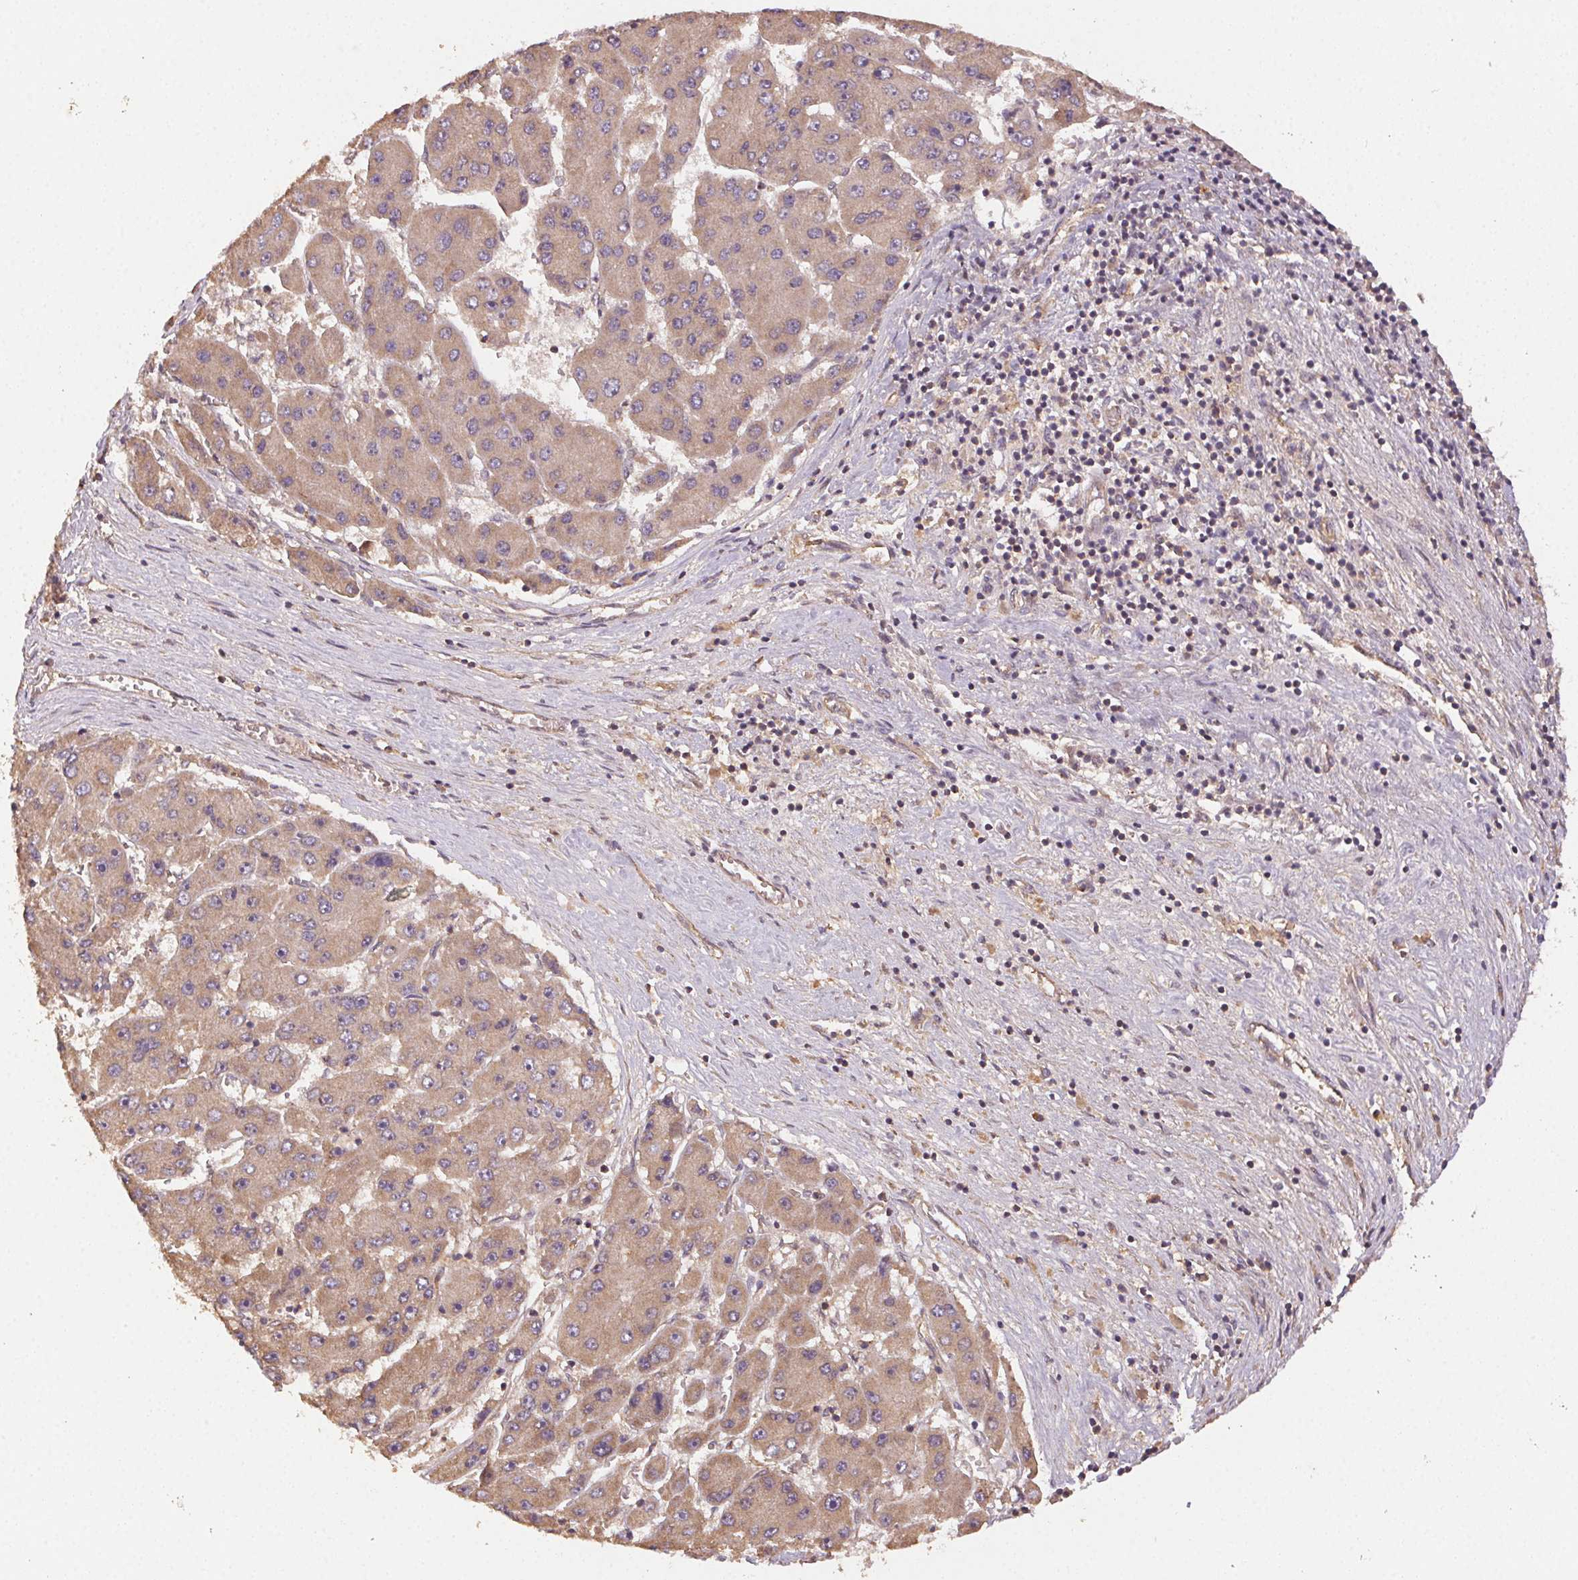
{"staining": {"intensity": "weak", "quantity": ">75%", "location": "cytoplasmic/membranous"}, "tissue": "liver cancer", "cell_type": "Tumor cells", "image_type": "cancer", "snomed": [{"axis": "morphology", "description": "Carcinoma, Hepatocellular, NOS"}, {"axis": "topography", "description": "Liver"}], "caption": "IHC (DAB (3,3'-diaminobenzidine)) staining of liver hepatocellular carcinoma shows weak cytoplasmic/membranous protein staining in approximately >75% of tumor cells.", "gene": "RALA", "patient": {"sex": "female", "age": 61}}